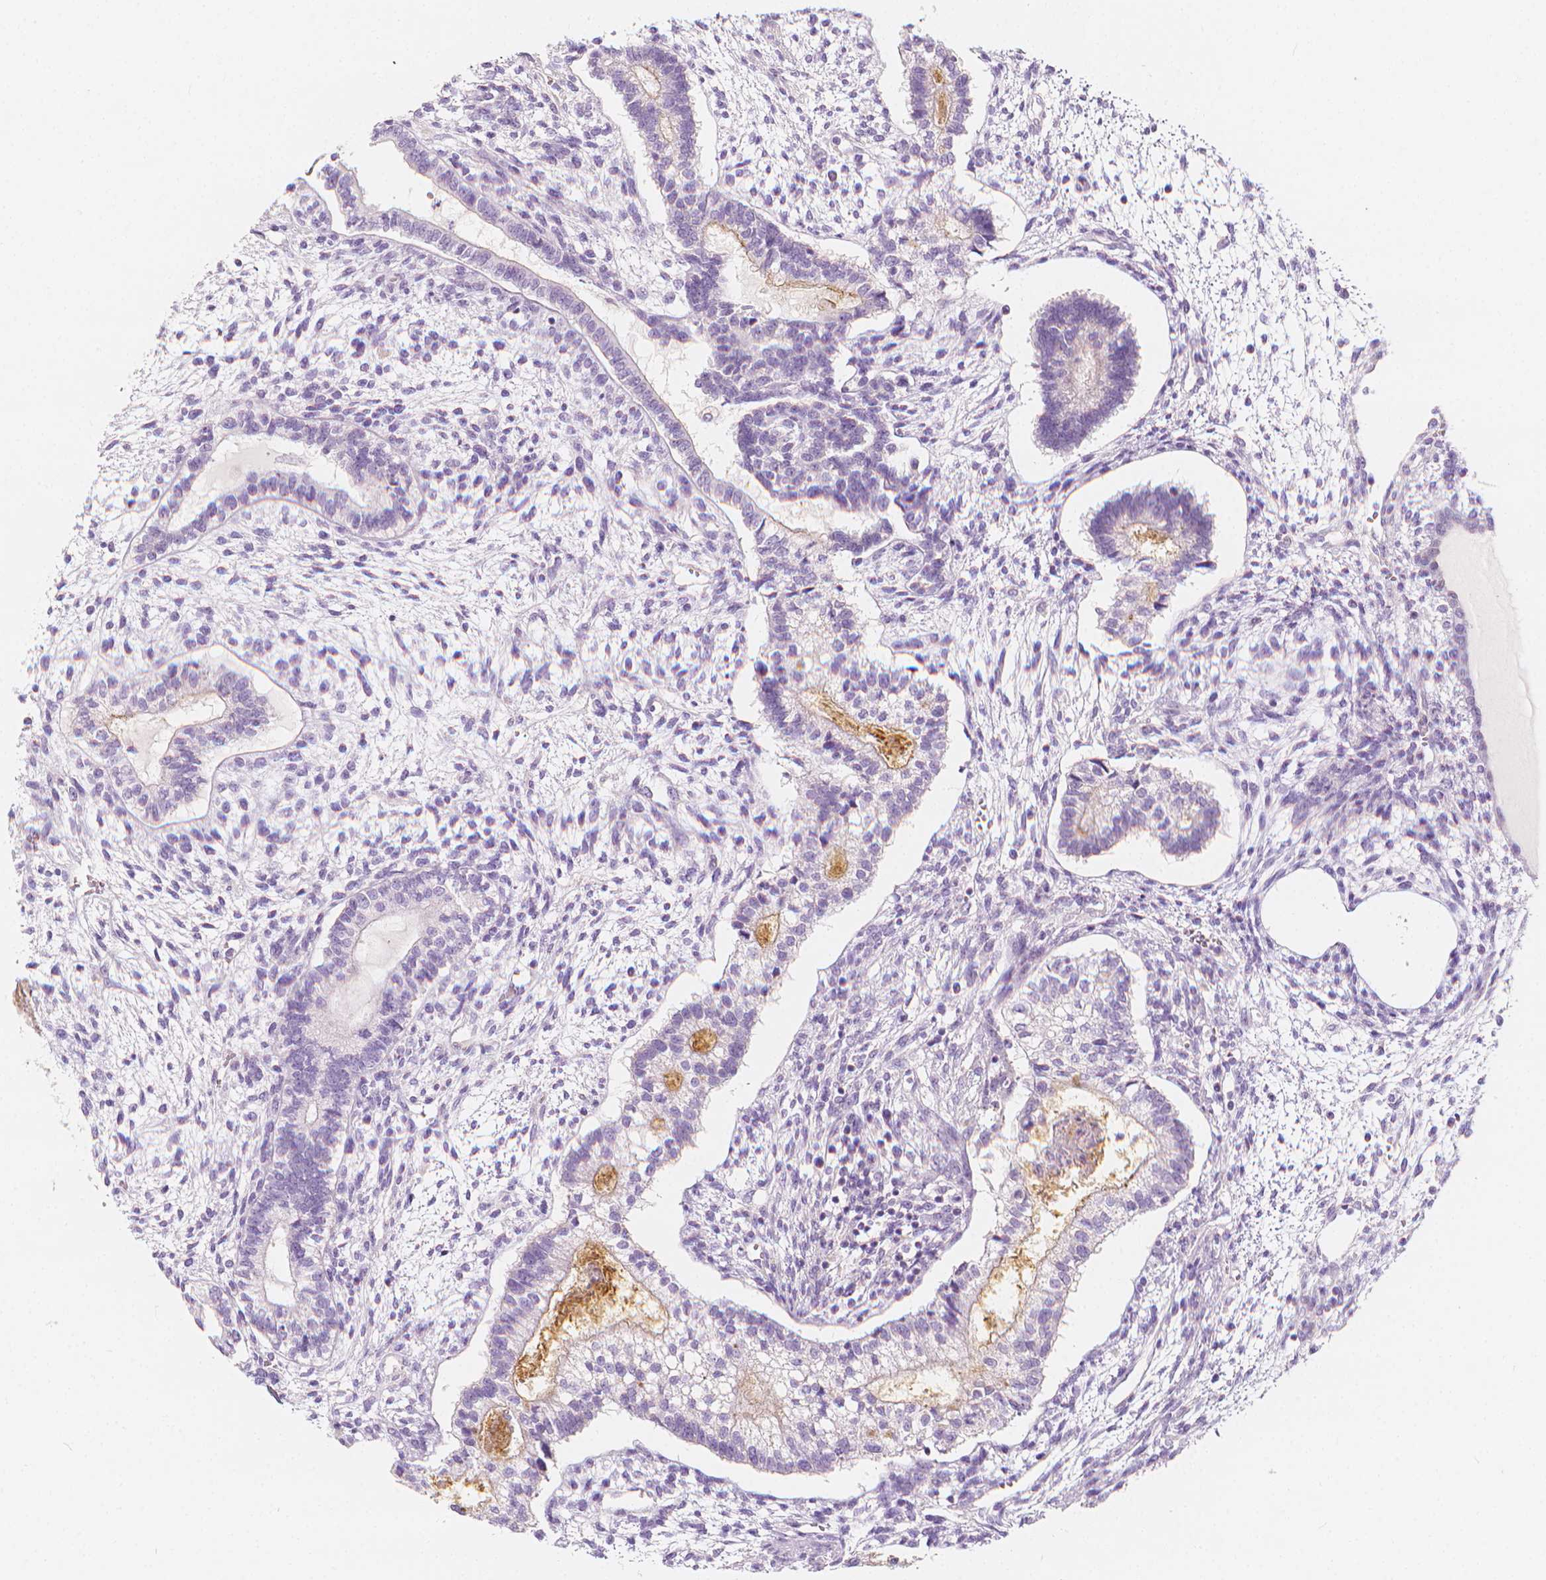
{"staining": {"intensity": "negative", "quantity": "none", "location": "none"}, "tissue": "testis cancer", "cell_type": "Tumor cells", "image_type": "cancer", "snomed": [{"axis": "morphology", "description": "Carcinoma, Embryonal, NOS"}, {"axis": "topography", "description": "Testis"}], "caption": "An image of human testis cancer is negative for staining in tumor cells.", "gene": "RBFOX1", "patient": {"sex": "male", "age": 37}}